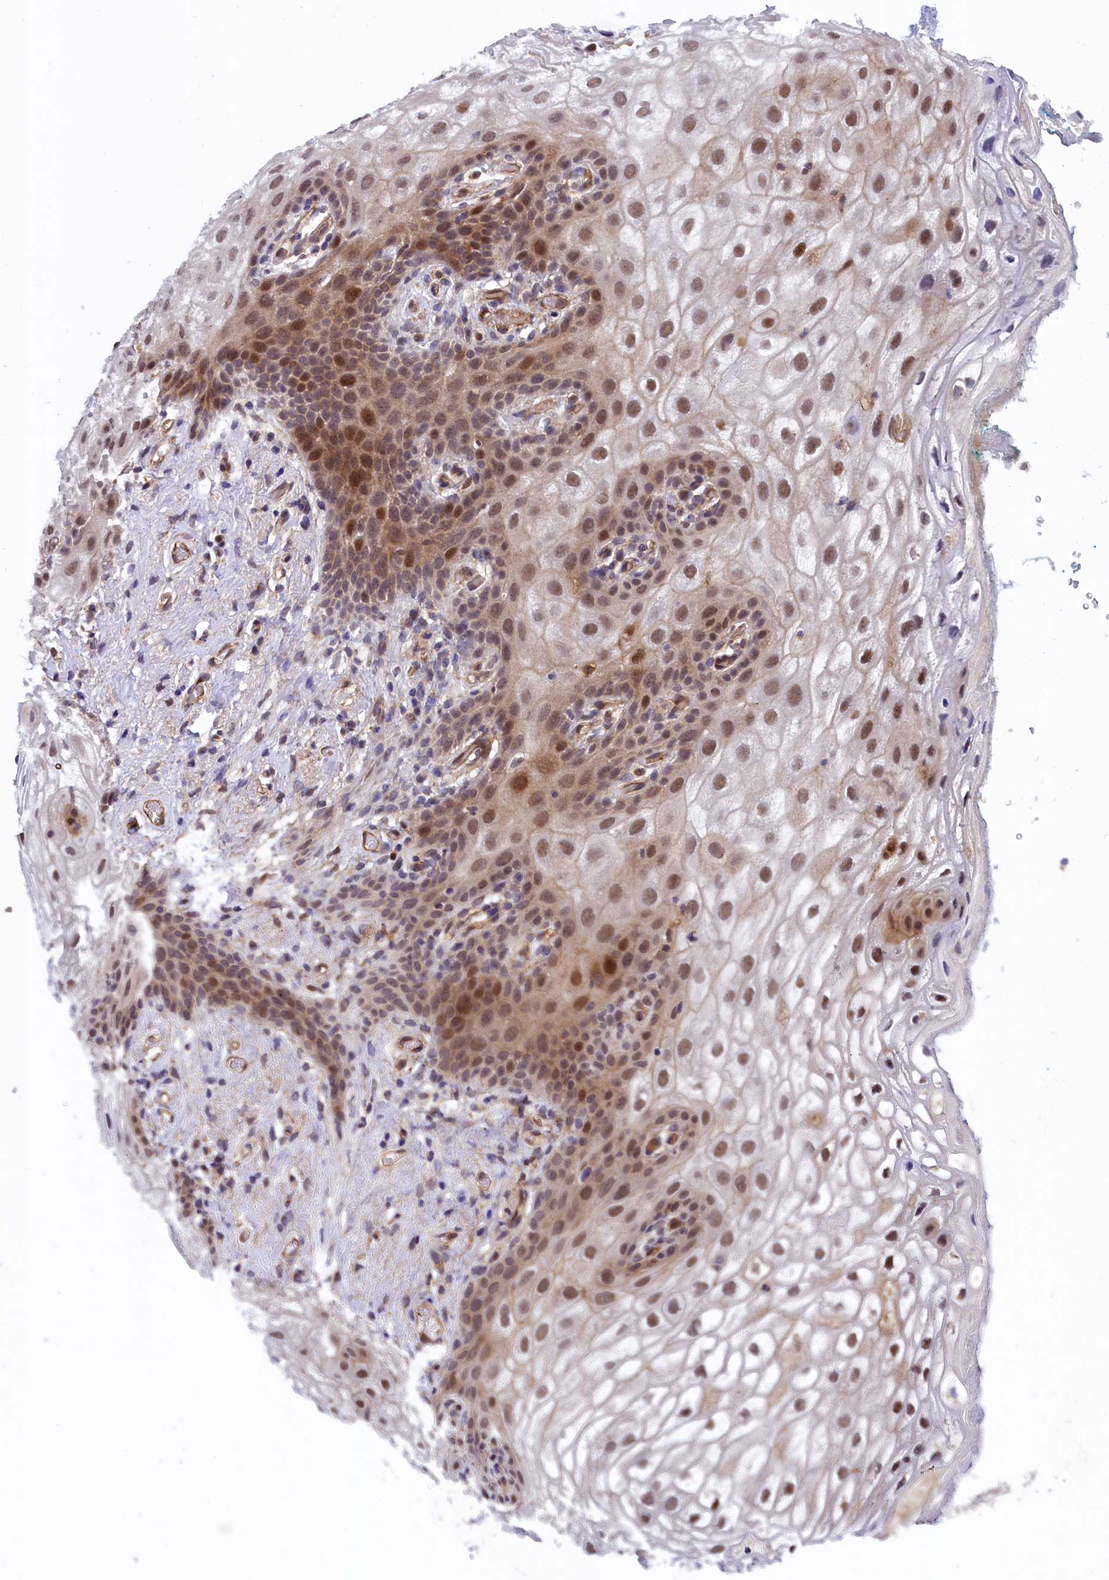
{"staining": {"intensity": "moderate", "quantity": ">75%", "location": "cytoplasmic/membranous,nuclear"}, "tissue": "vagina", "cell_type": "Squamous epithelial cells", "image_type": "normal", "snomed": [{"axis": "morphology", "description": "Normal tissue, NOS"}, {"axis": "topography", "description": "Vagina"}], "caption": "A high-resolution image shows IHC staining of normal vagina, which displays moderate cytoplasmic/membranous,nuclear staining in approximately >75% of squamous epithelial cells.", "gene": "ARL14EP", "patient": {"sex": "female", "age": 68}}